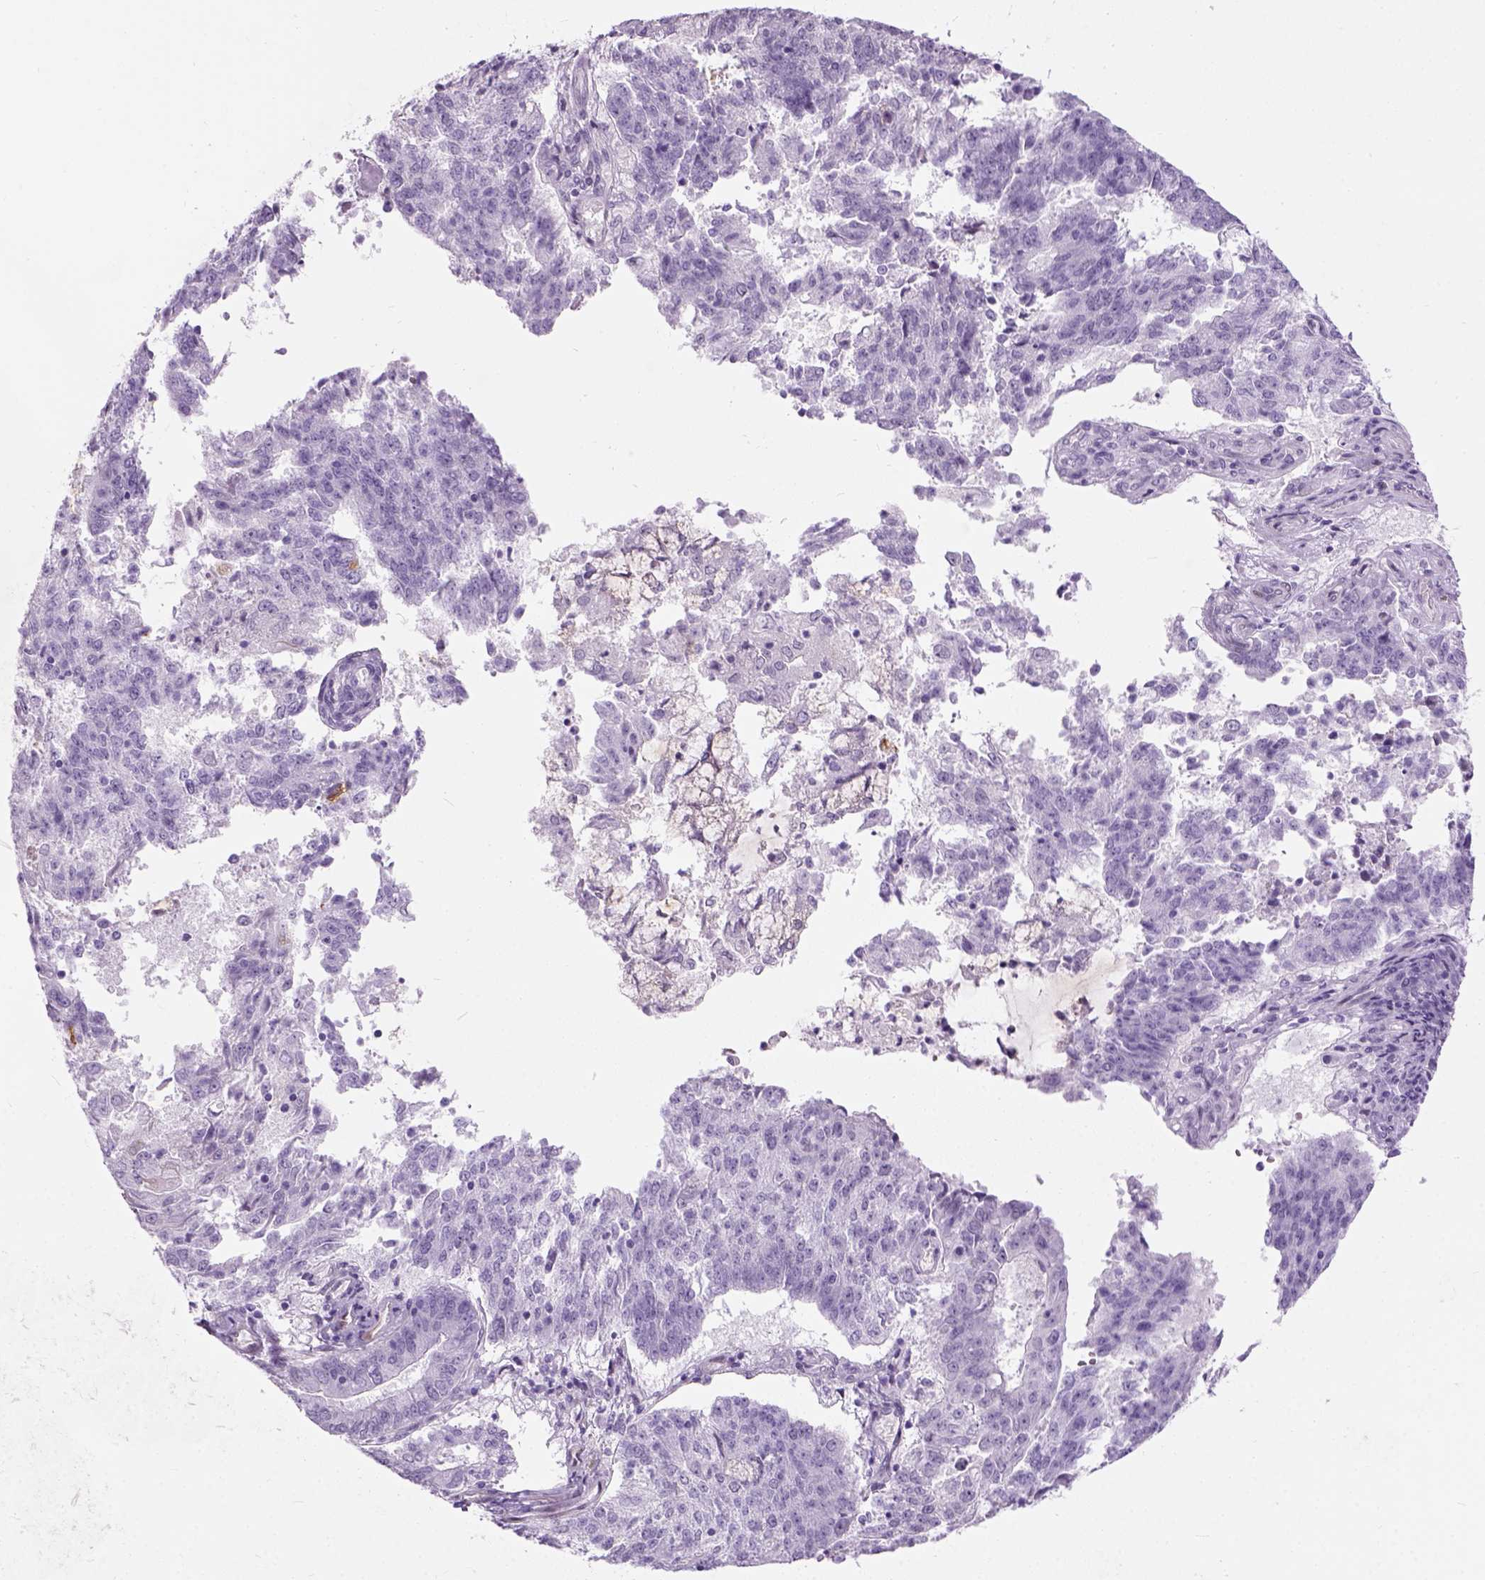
{"staining": {"intensity": "negative", "quantity": "none", "location": "none"}, "tissue": "endometrial cancer", "cell_type": "Tumor cells", "image_type": "cancer", "snomed": [{"axis": "morphology", "description": "Adenocarcinoma, NOS"}, {"axis": "topography", "description": "Endometrium"}], "caption": "Tumor cells are negative for brown protein staining in endometrial cancer (adenocarcinoma).", "gene": "AXDND1", "patient": {"sex": "female", "age": 82}}